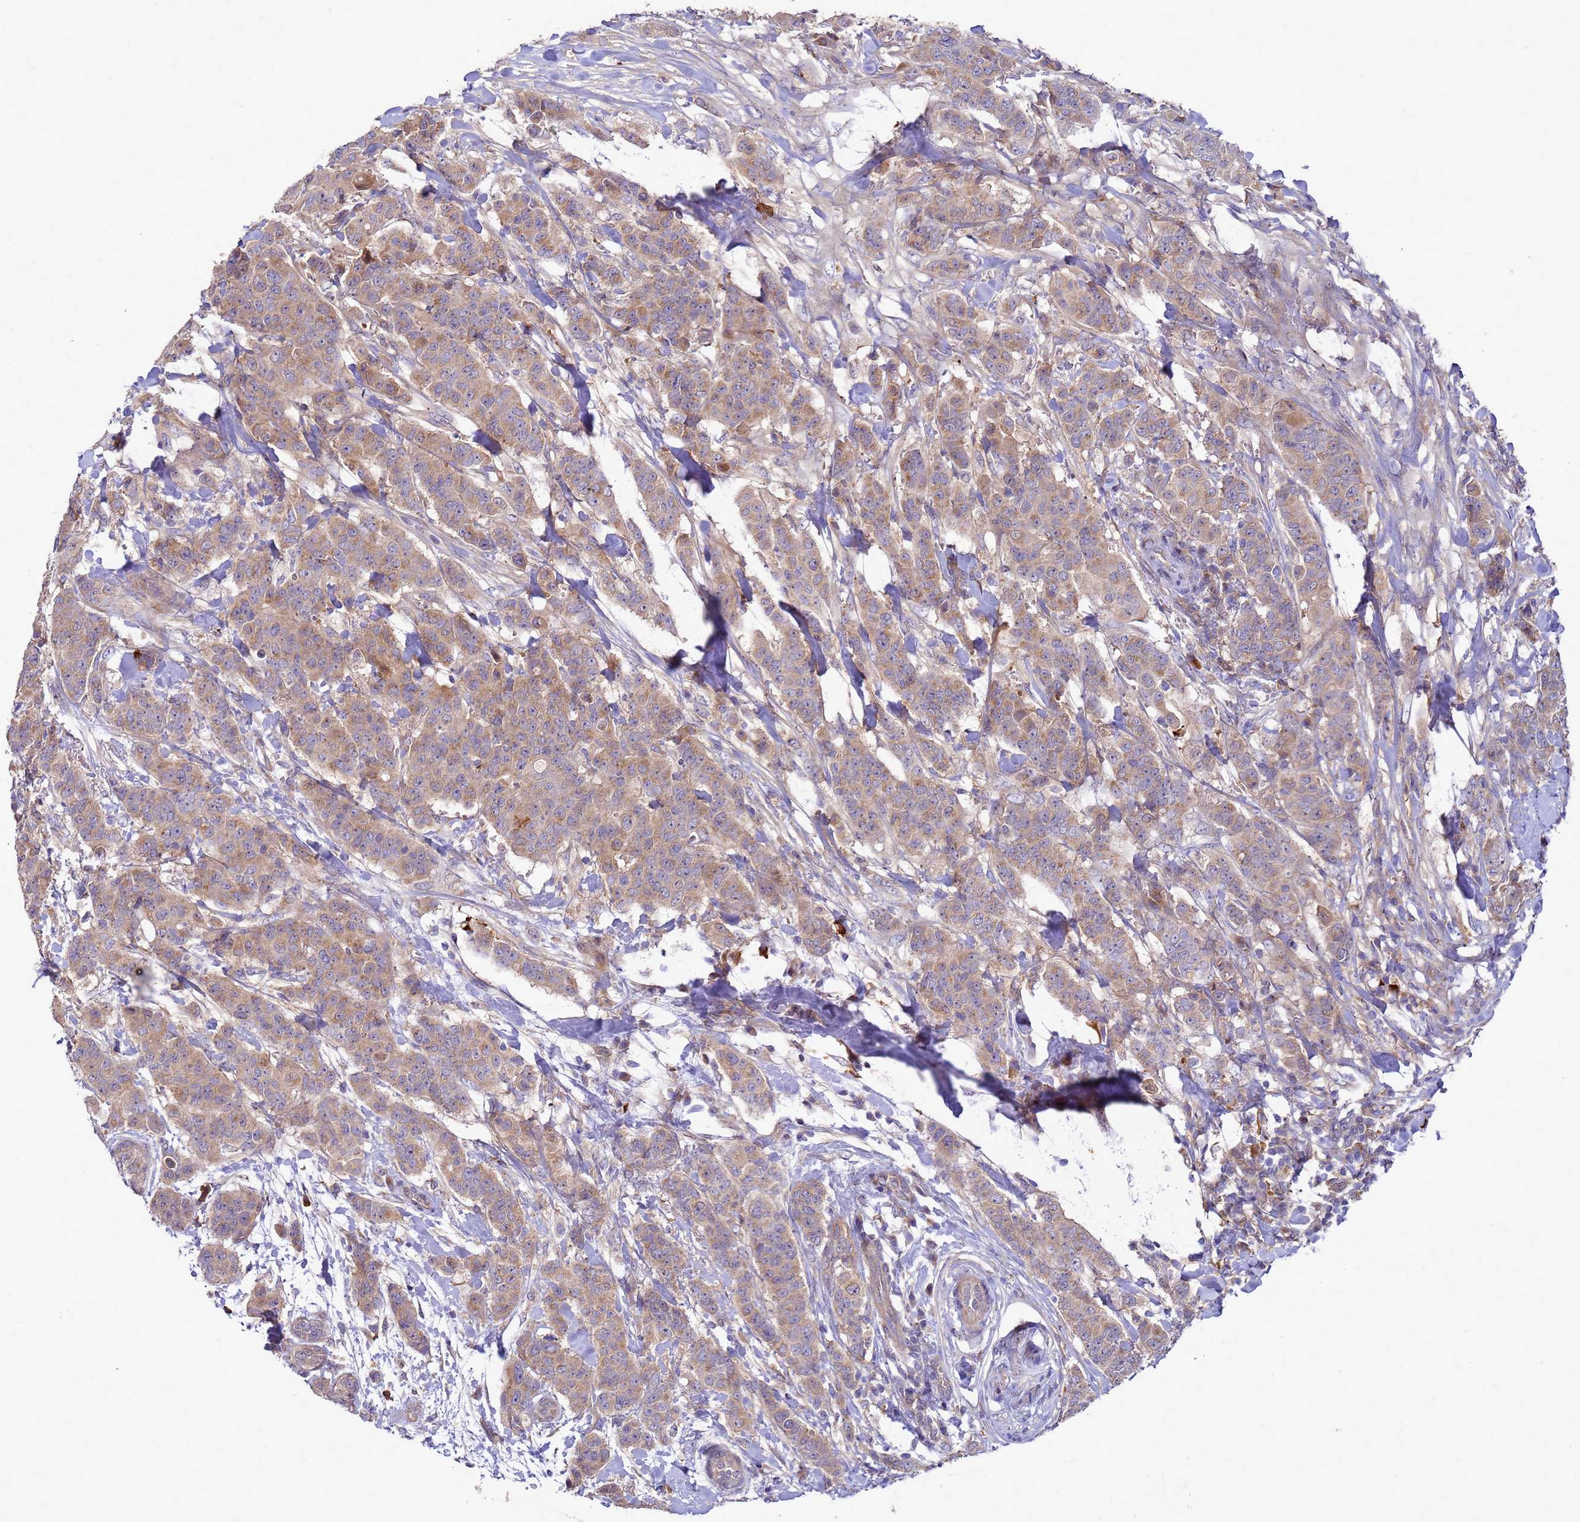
{"staining": {"intensity": "weak", "quantity": ">75%", "location": "cytoplasmic/membranous"}, "tissue": "breast cancer", "cell_type": "Tumor cells", "image_type": "cancer", "snomed": [{"axis": "morphology", "description": "Duct carcinoma"}, {"axis": "topography", "description": "Breast"}], "caption": "High-magnification brightfield microscopy of breast intraductal carcinoma stained with DAB (3,3'-diaminobenzidine) (brown) and counterstained with hematoxylin (blue). tumor cells exhibit weak cytoplasmic/membranous positivity is identified in about>75% of cells.", "gene": "RNF215", "patient": {"sex": "female", "age": 40}}